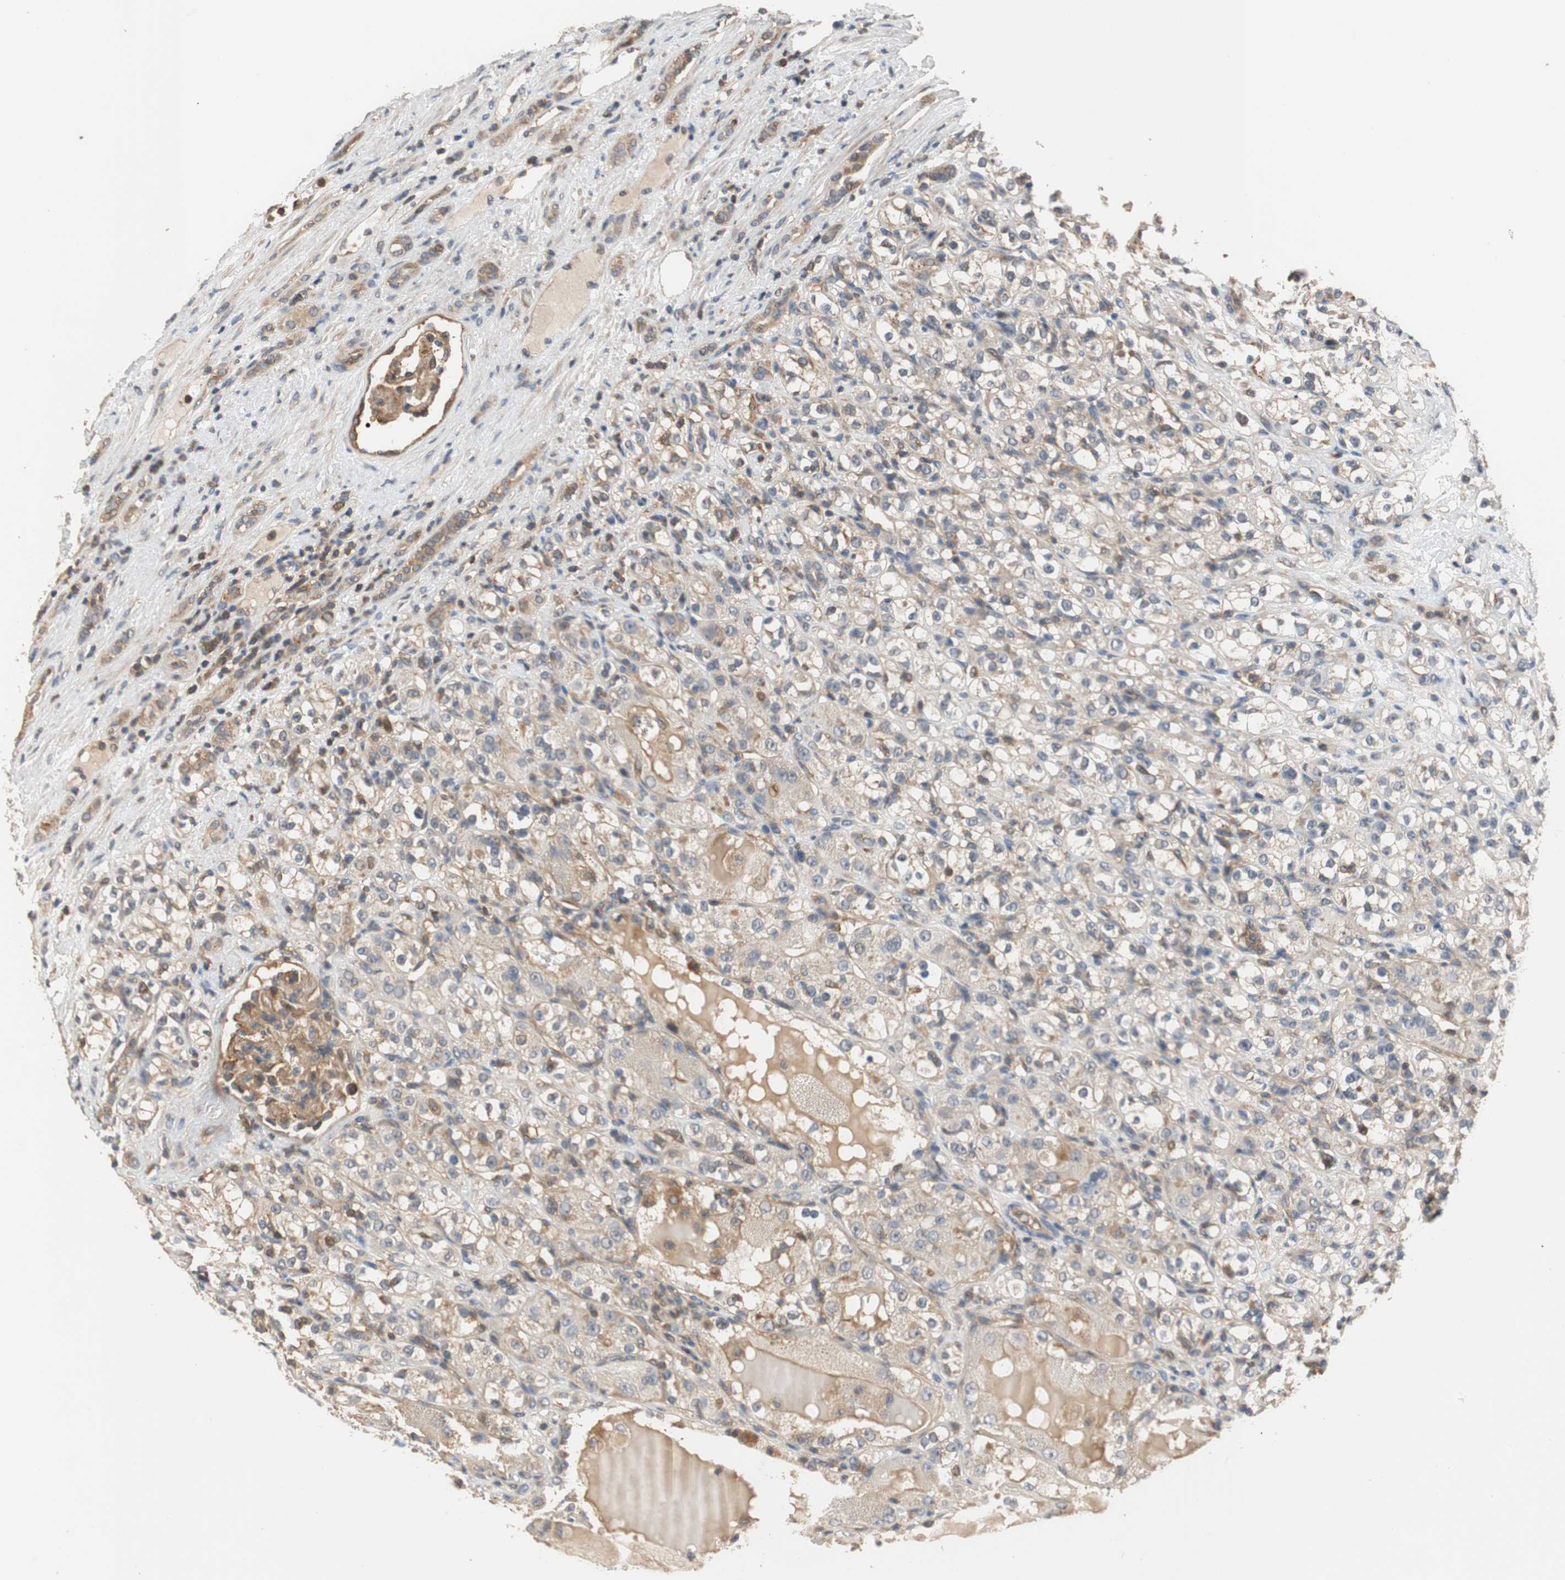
{"staining": {"intensity": "weak", "quantity": "25%-75%", "location": "cytoplasmic/membranous"}, "tissue": "renal cancer", "cell_type": "Tumor cells", "image_type": "cancer", "snomed": [{"axis": "morphology", "description": "Normal tissue, NOS"}, {"axis": "morphology", "description": "Adenocarcinoma, NOS"}, {"axis": "topography", "description": "Kidney"}], "caption": "This is a micrograph of immunohistochemistry staining of renal cancer, which shows weak staining in the cytoplasmic/membranous of tumor cells.", "gene": "MAP4K2", "patient": {"sex": "male", "age": 61}}